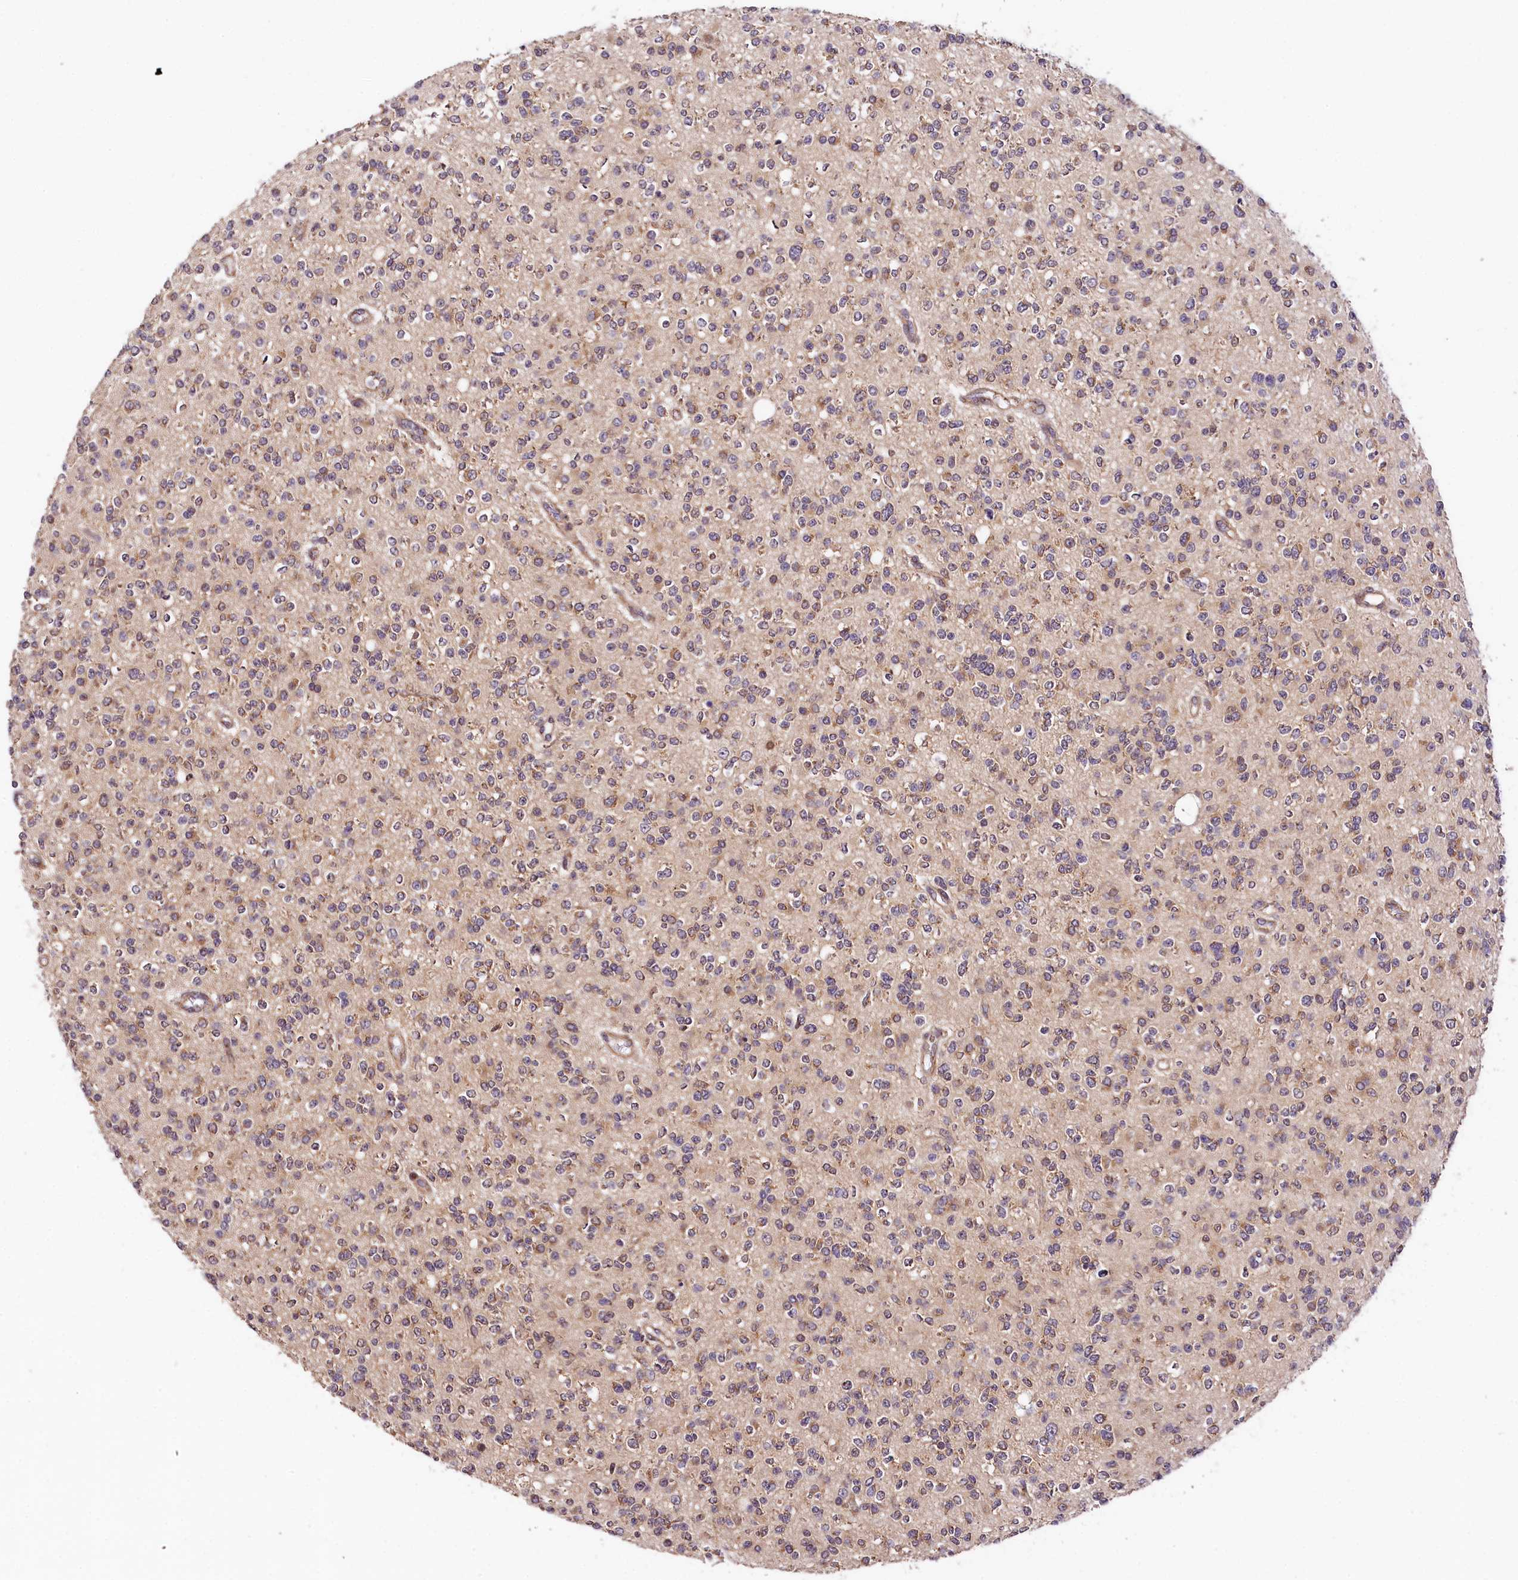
{"staining": {"intensity": "weak", "quantity": "25%-75%", "location": "cytoplasmic/membranous"}, "tissue": "glioma", "cell_type": "Tumor cells", "image_type": "cancer", "snomed": [{"axis": "morphology", "description": "Glioma, malignant, High grade"}, {"axis": "topography", "description": "Brain"}], "caption": "A photomicrograph of glioma stained for a protein shows weak cytoplasmic/membranous brown staining in tumor cells.", "gene": "CHORDC1", "patient": {"sex": "male", "age": 34}}